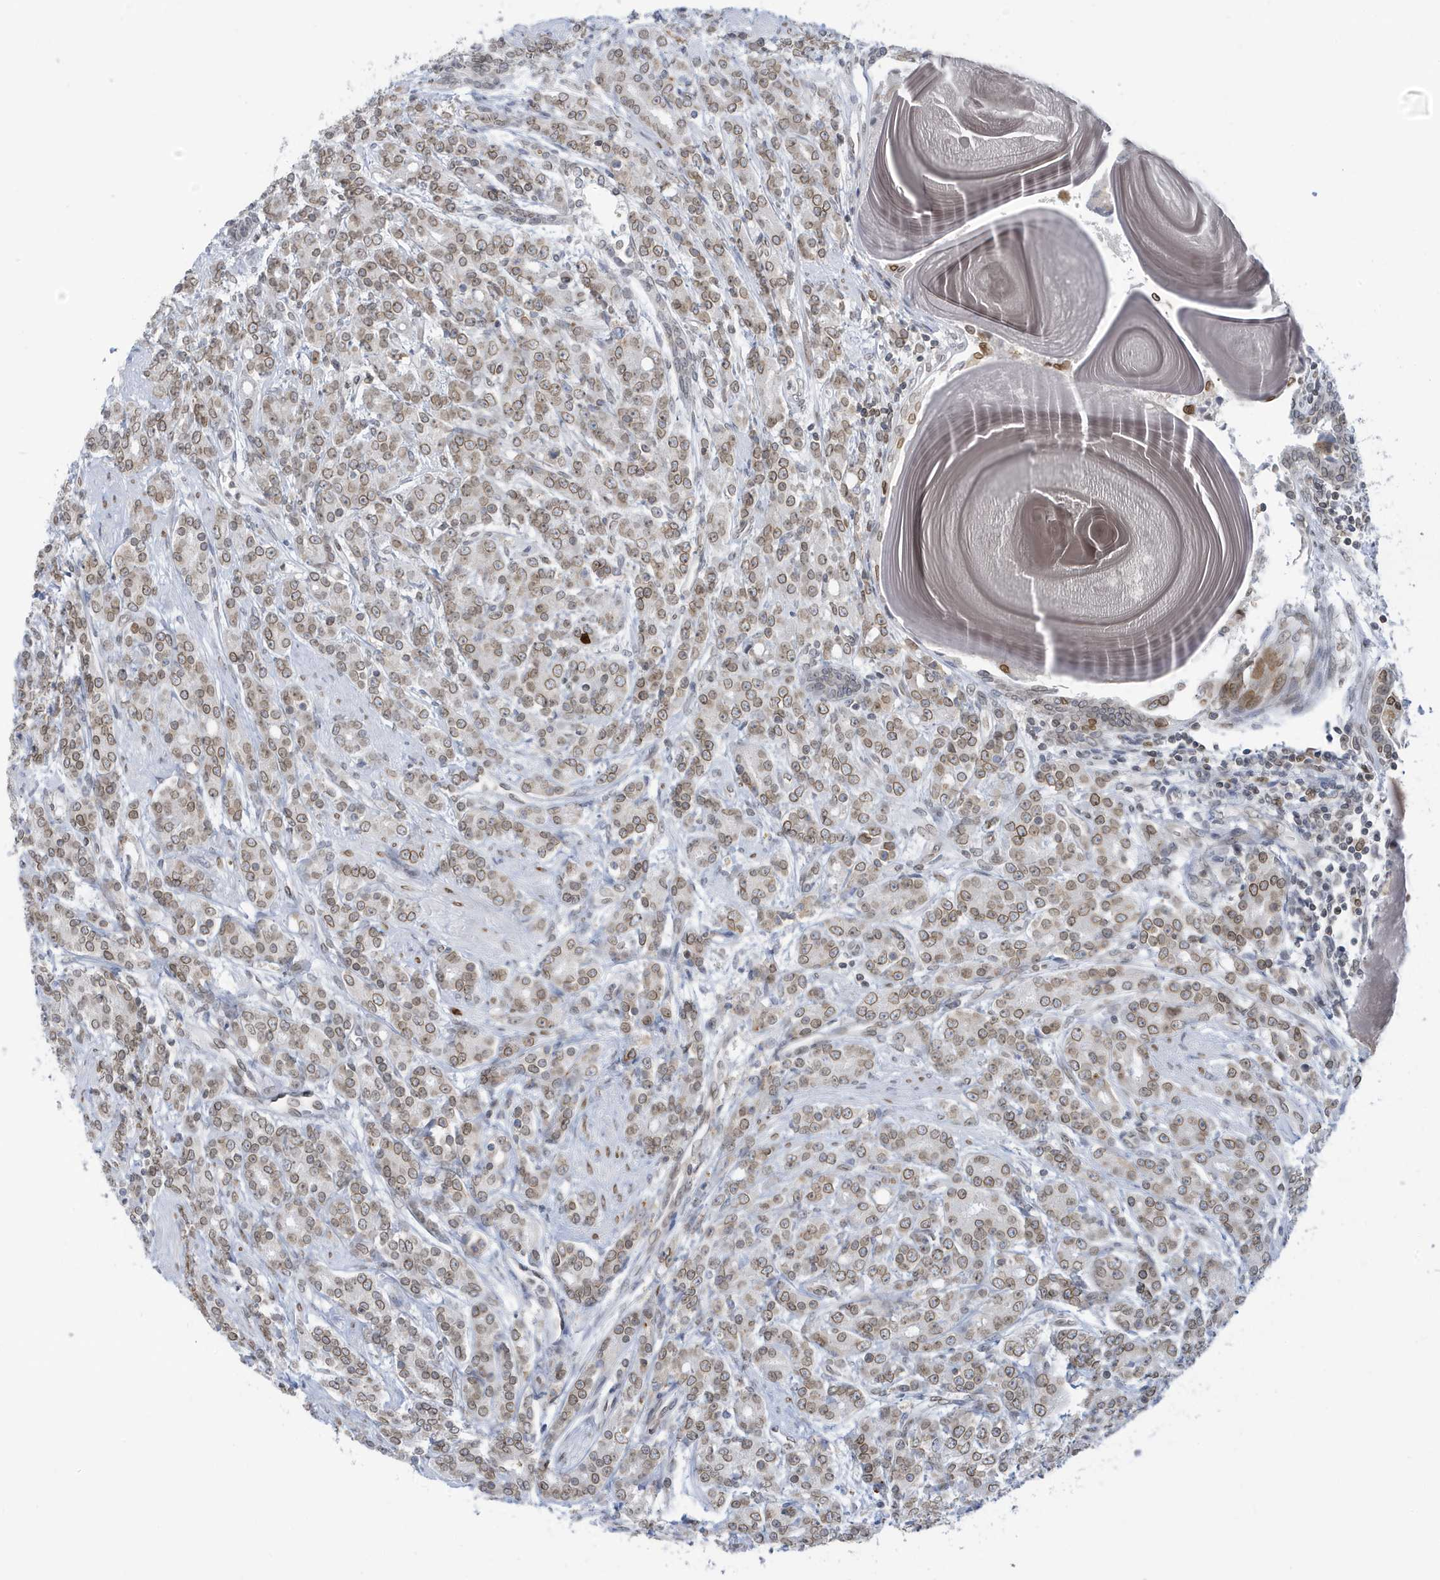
{"staining": {"intensity": "moderate", "quantity": ">75%", "location": "nuclear"}, "tissue": "prostate cancer", "cell_type": "Tumor cells", "image_type": "cancer", "snomed": [{"axis": "morphology", "description": "Adenocarcinoma, High grade"}, {"axis": "topography", "description": "Prostate"}], "caption": "Approximately >75% of tumor cells in prostate cancer (adenocarcinoma (high-grade)) demonstrate moderate nuclear protein positivity as visualized by brown immunohistochemical staining.", "gene": "PCYT1A", "patient": {"sex": "male", "age": 62}}